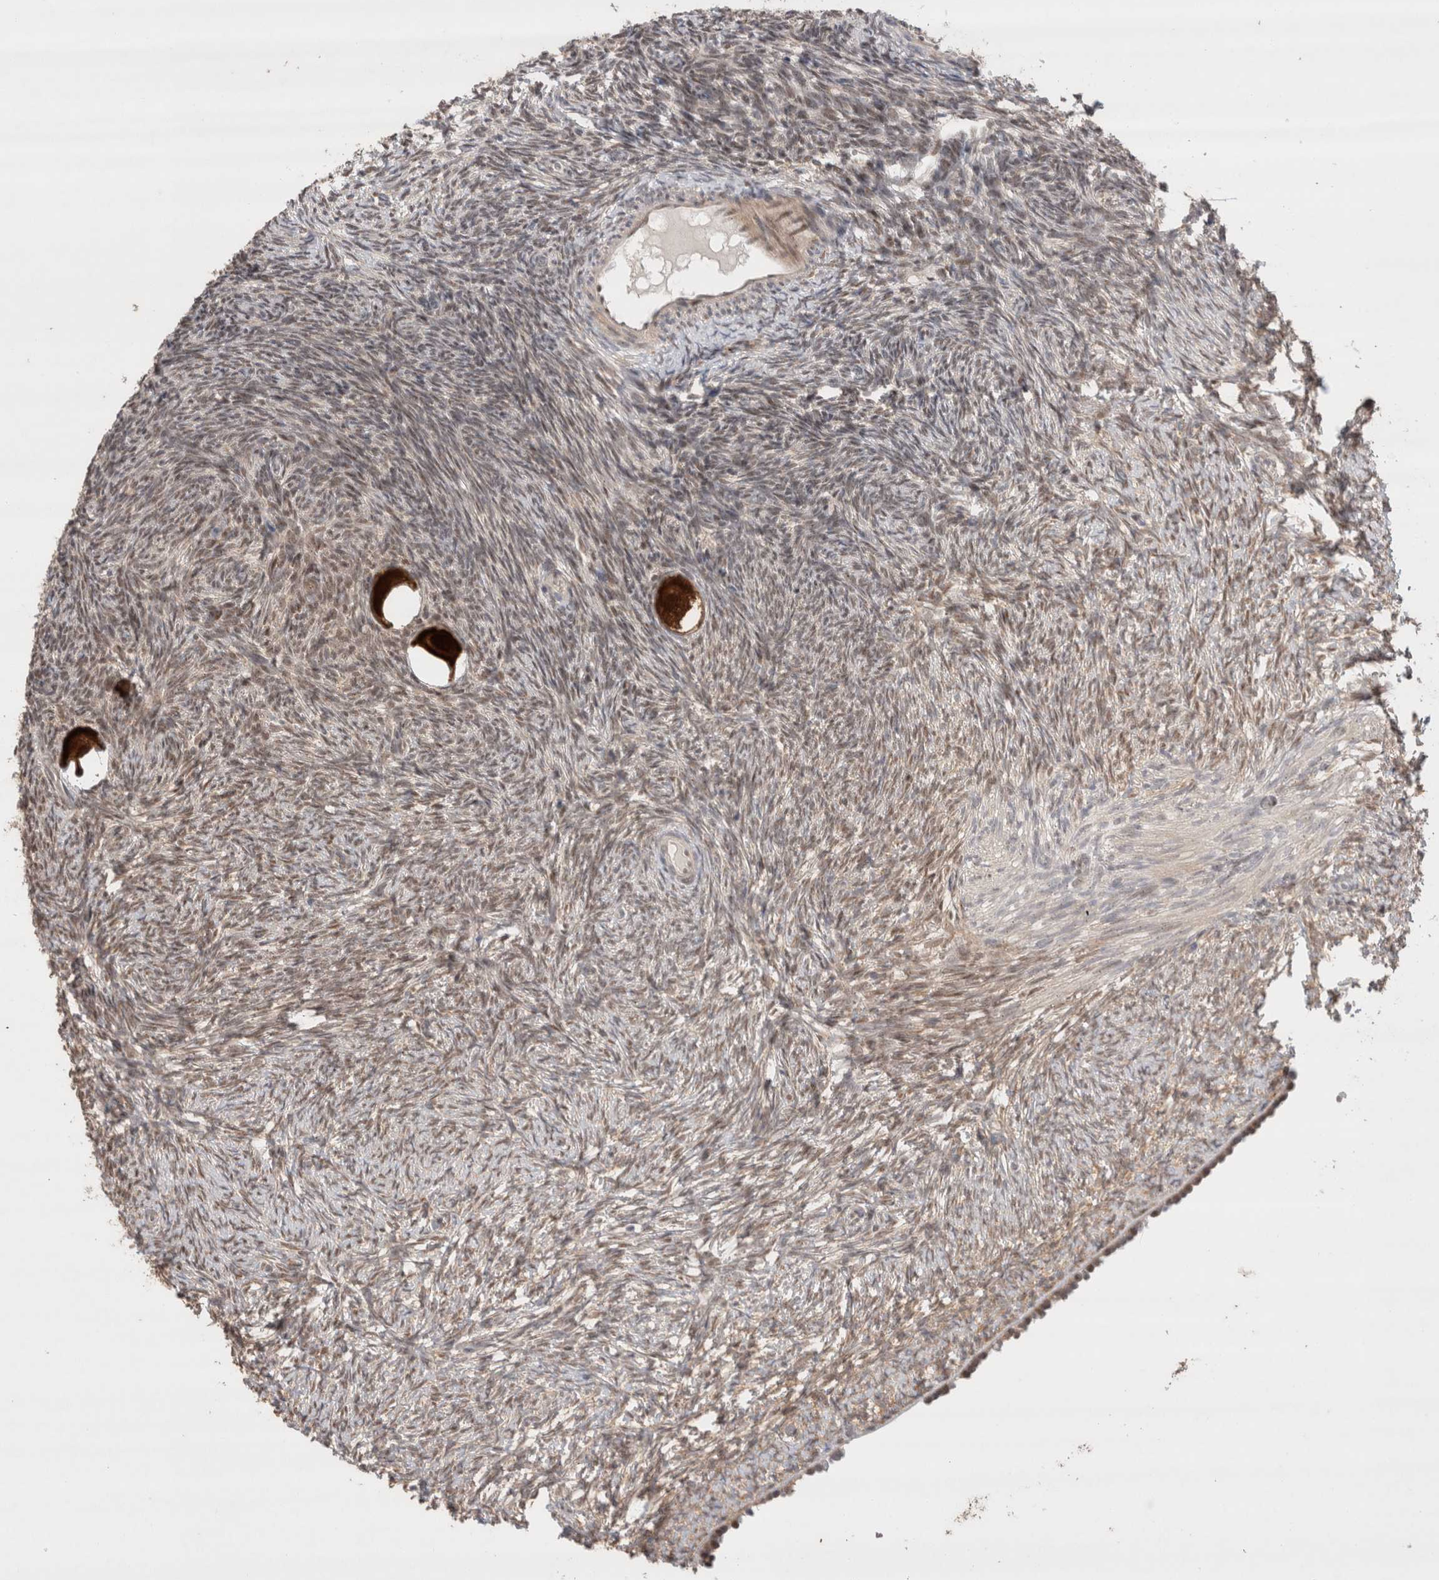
{"staining": {"intensity": "strong", "quantity": ">75%", "location": "cytoplasmic/membranous,nuclear"}, "tissue": "ovary", "cell_type": "Follicle cells", "image_type": "normal", "snomed": [{"axis": "morphology", "description": "Normal tissue, NOS"}, {"axis": "topography", "description": "Ovary"}], "caption": "DAB immunohistochemical staining of unremarkable human ovary demonstrates strong cytoplasmic/membranous,nuclear protein positivity in approximately >75% of follicle cells. (Brightfield microscopy of DAB IHC at high magnification).", "gene": "SLC29A1", "patient": {"sex": "female", "age": 34}}